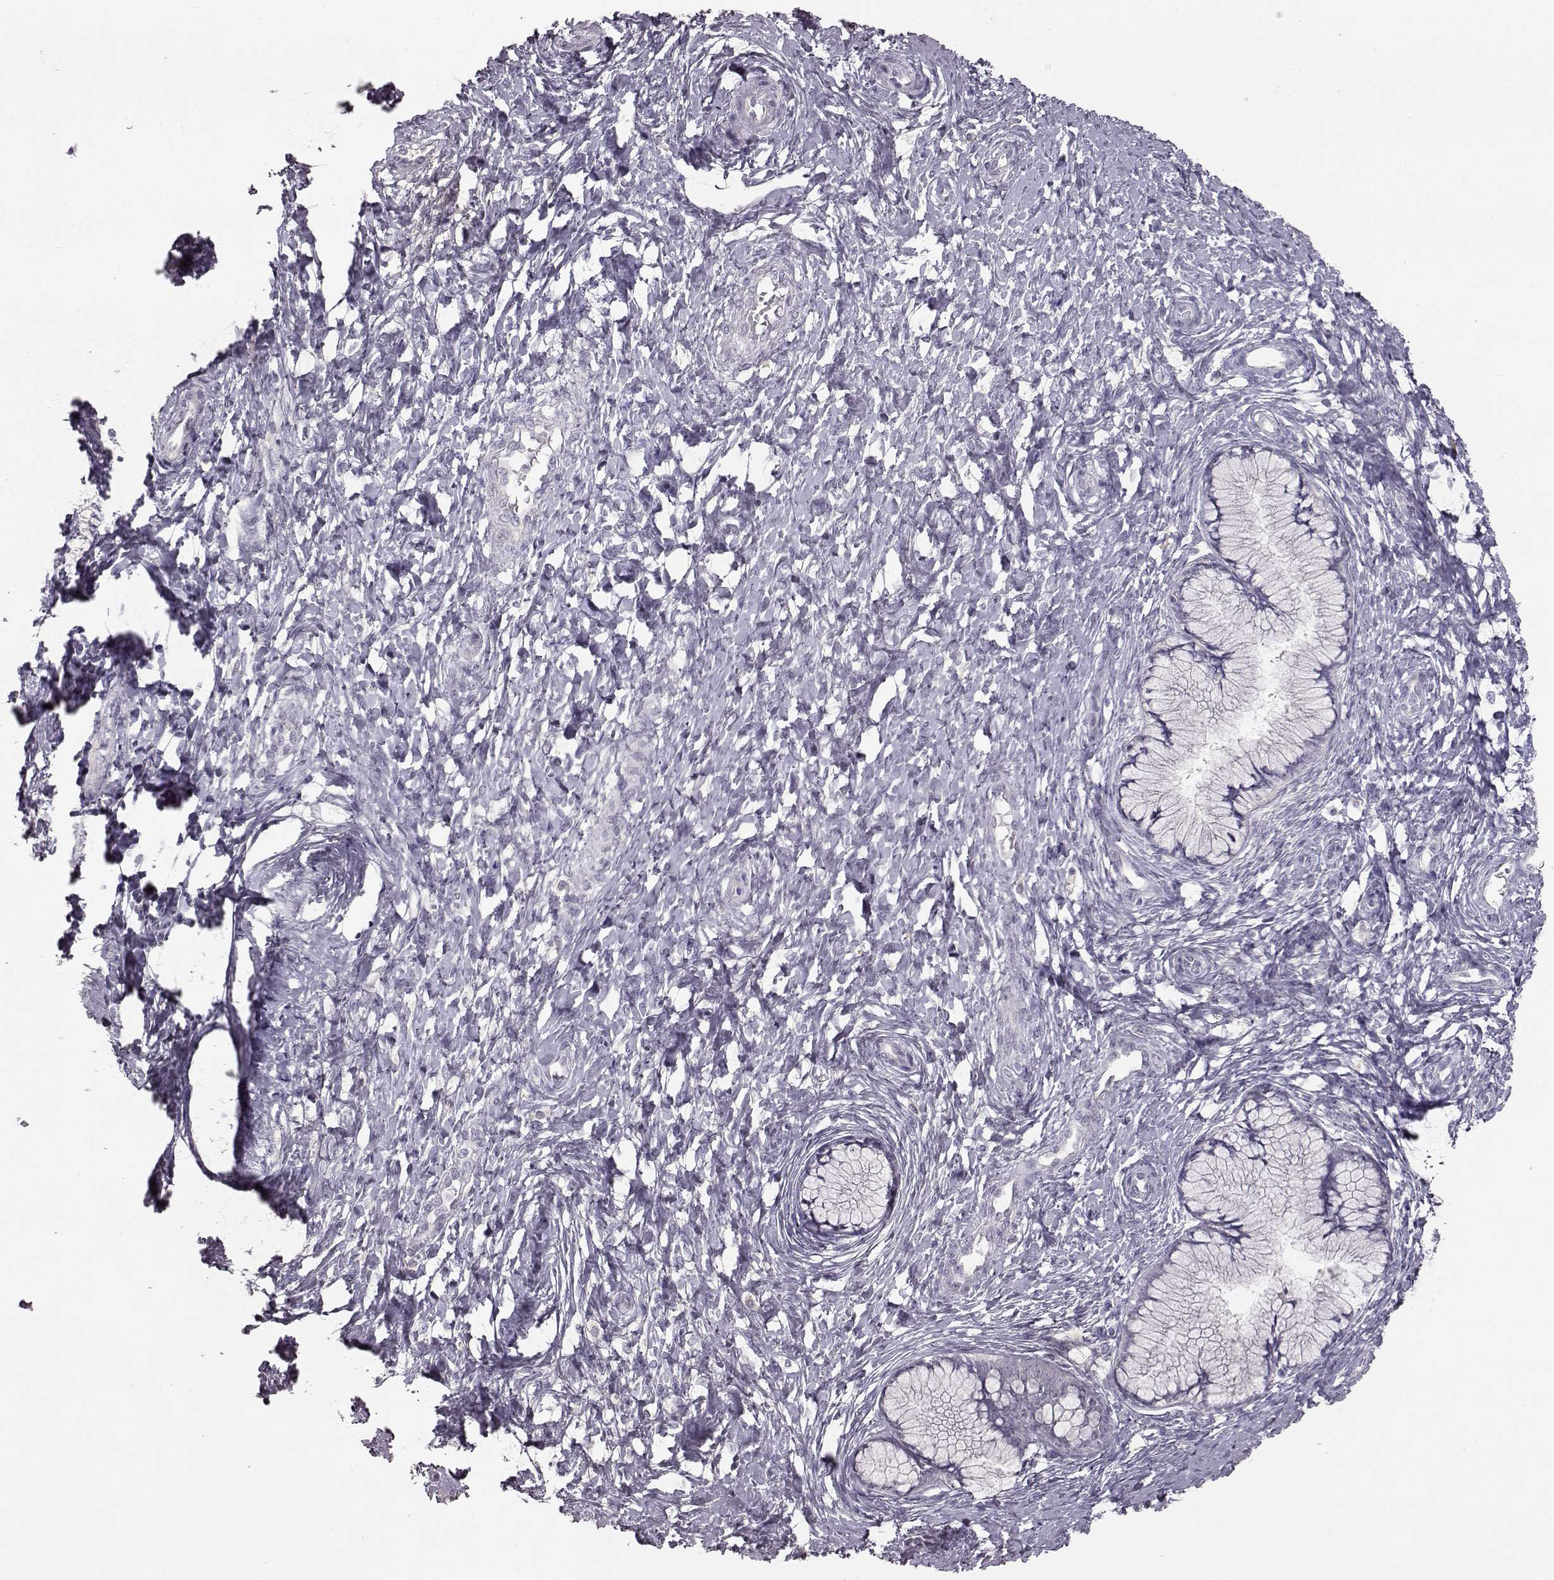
{"staining": {"intensity": "negative", "quantity": "none", "location": "none"}, "tissue": "cervix", "cell_type": "Glandular cells", "image_type": "normal", "snomed": [{"axis": "morphology", "description": "Normal tissue, NOS"}, {"axis": "topography", "description": "Cervix"}], "caption": "IHC photomicrograph of unremarkable cervix: cervix stained with DAB reveals no significant protein expression in glandular cells.", "gene": "SPAG17", "patient": {"sex": "female", "age": 37}}